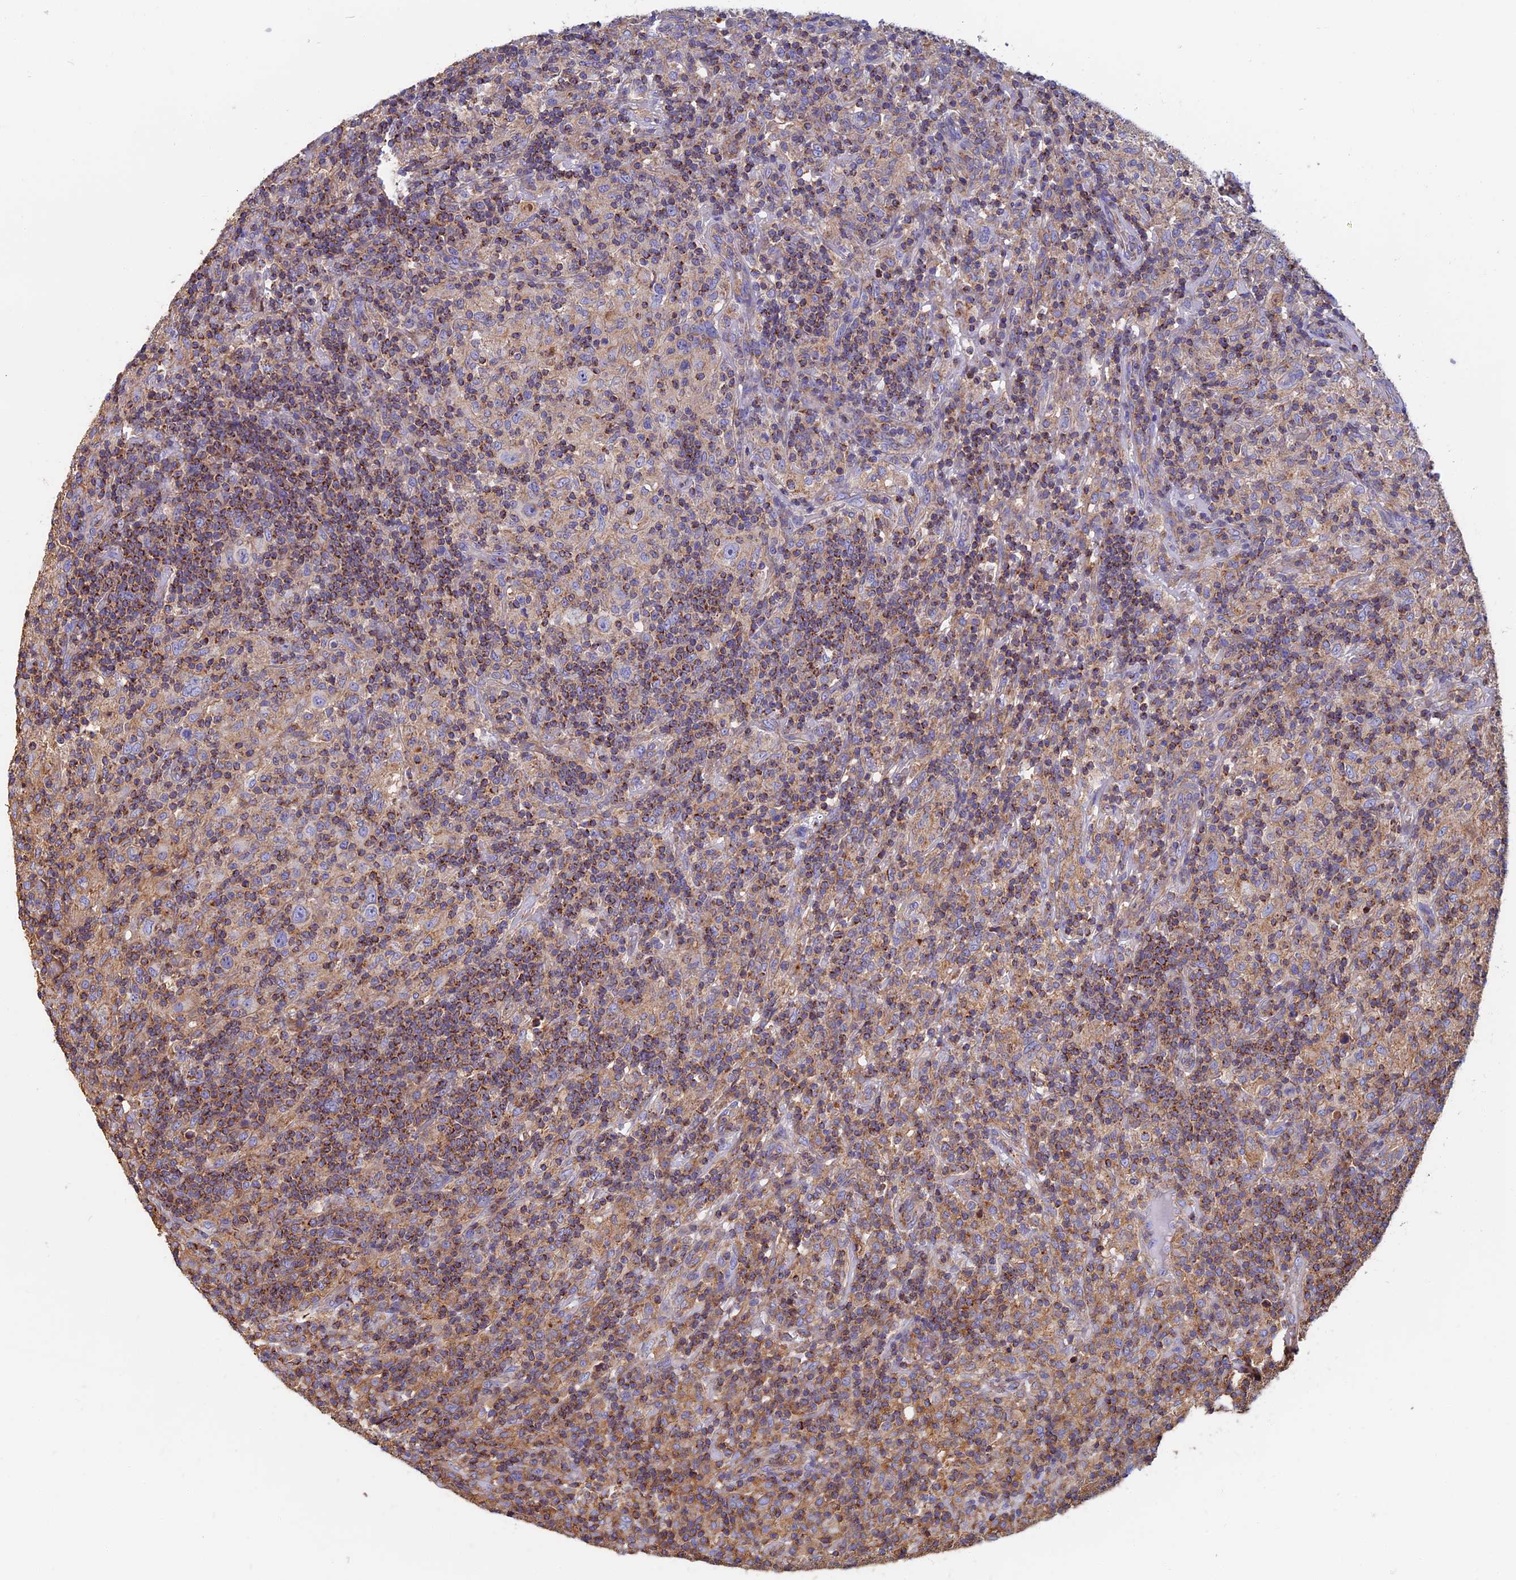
{"staining": {"intensity": "weak", "quantity": "<25%", "location": "cytoplasmic/membranous"}, "tissue": "lymphoma", "cell_type": "Tumor cells", "image_type": "cancer", "snomed": [{"axis": "morphology", "description": "Hodgkin's disease, NOS"}, {"axis": "topography", "description": "Lymph node"}], "caption": "Immunohistochemistry of human Hodgkin's disease demonstrates no expression in tumor cells.", "gene": "HSD17B8", "patient": {"sex": "male", "age": 70}}